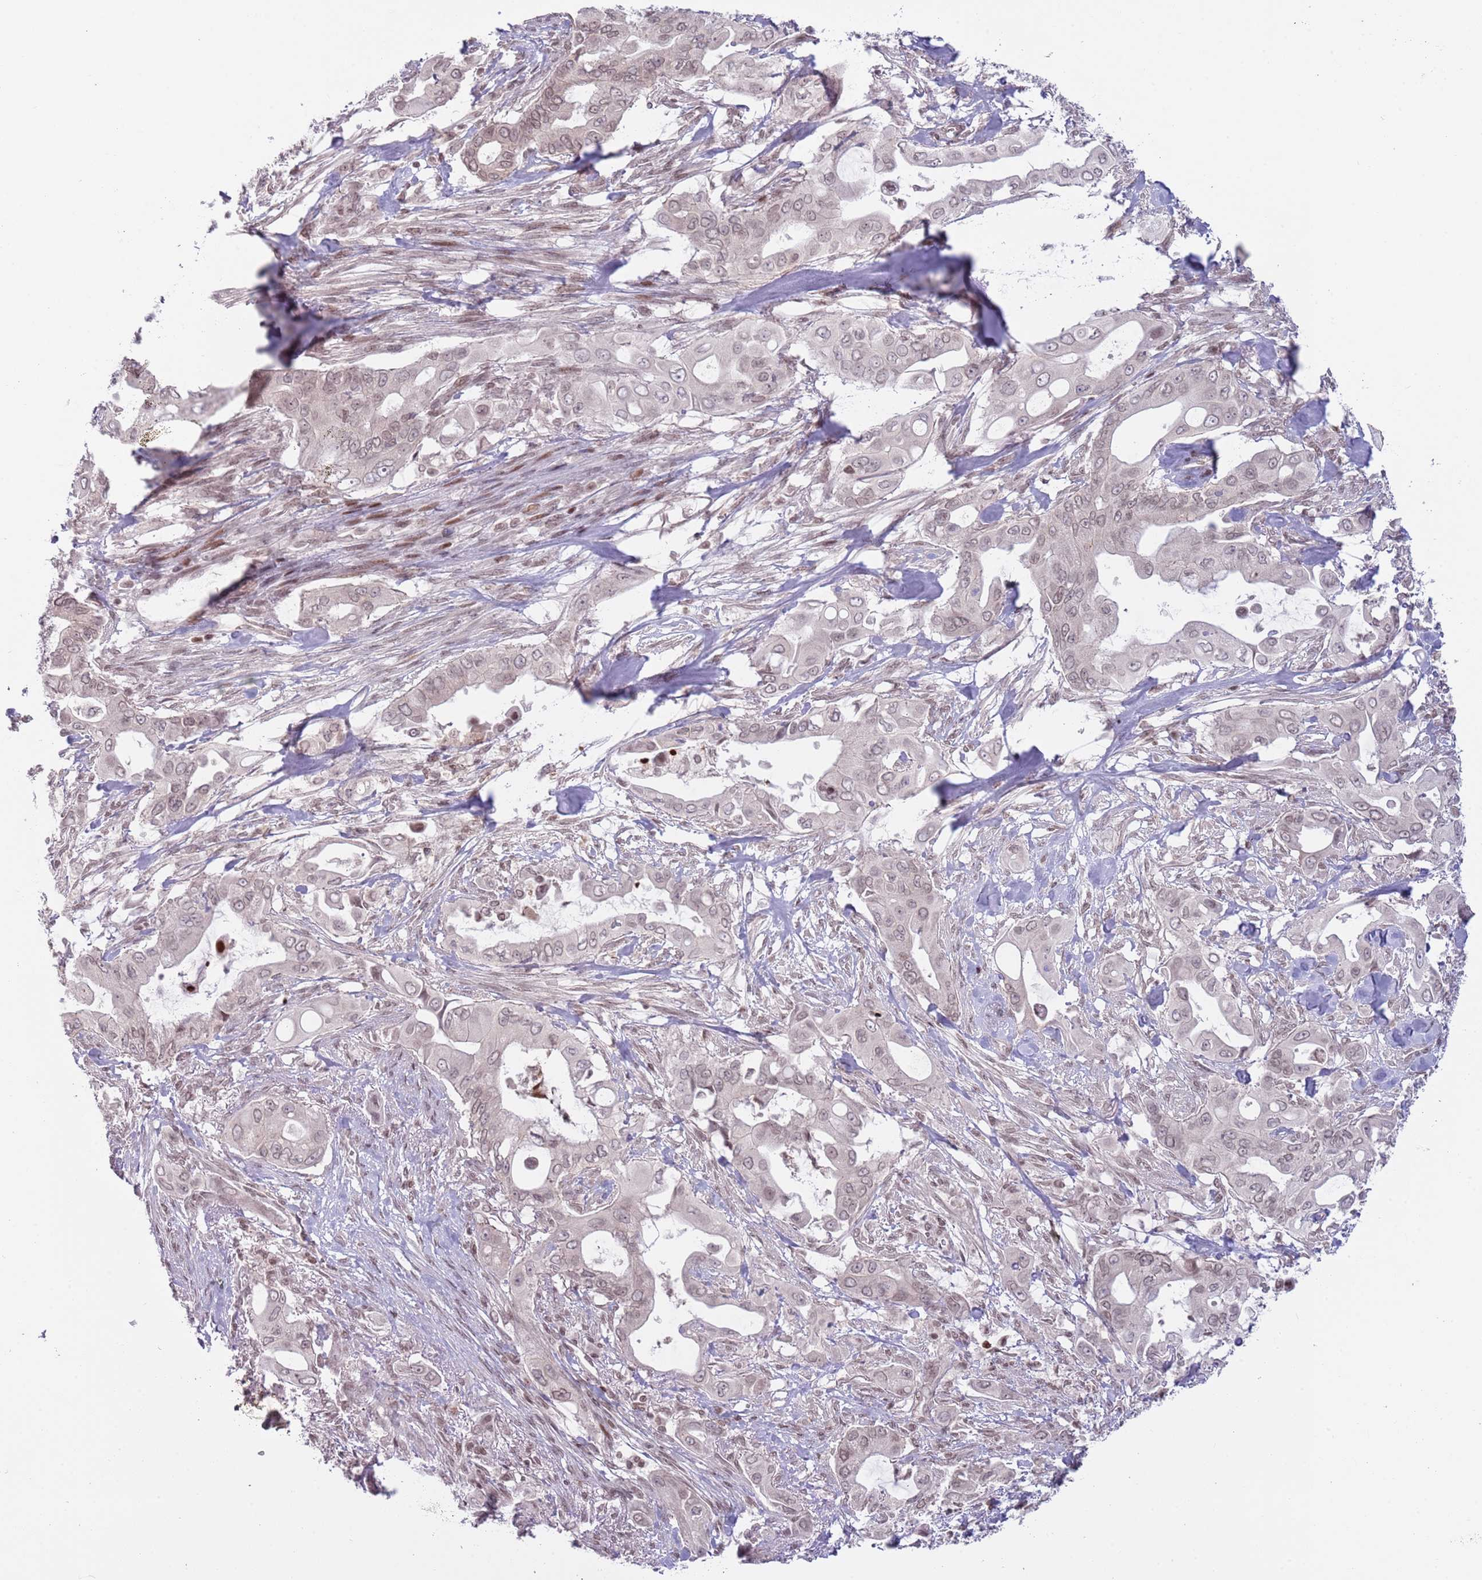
{"staining": {"intensity": "weak", "quantity": "25%-75%", "location": "nuclear"}, "tissue": "pancreatic cancer", "cell_type": "Tumor cells", "image_type": "cancer", "snomed": [{"axis": "morphology", "description": "Adenocarcinoma, NOS"}, {"axis": "topography", "description": "Pancreas"}], "caption": "Protein staining demonstrates weak nuclear positivity in about 25%-75% of tumor cells in pancreatic cancer (adenocarcinoma).", "gene": "SH3RF3", "patient": {"sex": "male", "age": 57}}